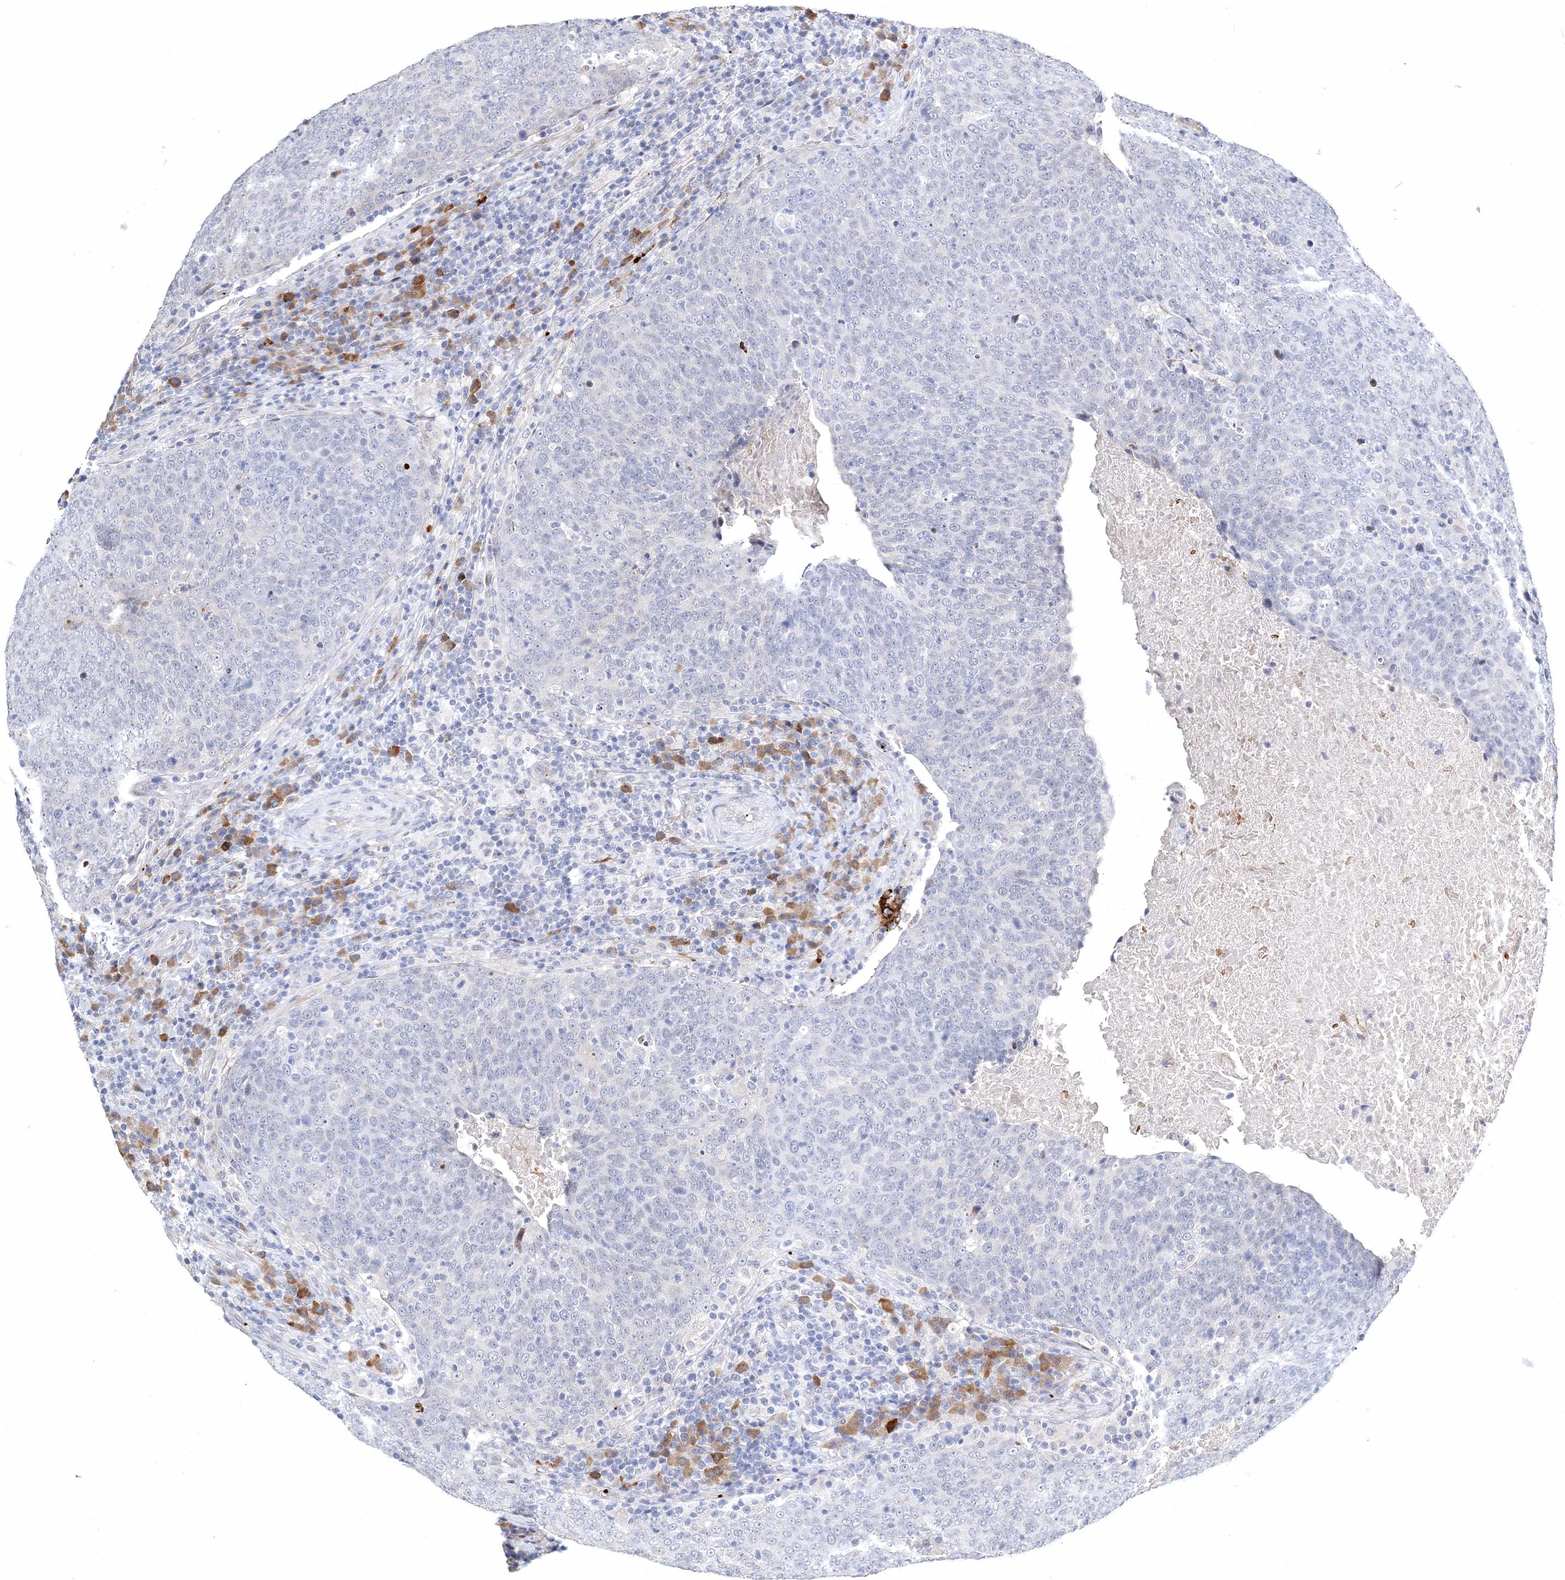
{"staining": {"intensity": "negative", "quantity": "none", "location": "none"}, "tissue": "head and neck cancer", "cell_type": "Tumor cells", "image_type": "cancer", "snomed": [{"axis": "morphology", "description": "Squamous cell carcinoma, NOS"}, {"axis": "morphology", "description": "Squamous cell carcinoma, metastatic, NOS"}, {"axis": "topography", "description": "Lymph node"}, {"axis": "topography", "description": "Head-Neck"}], "caption": "Protein analysis of metastatic squamous cell carcinoma (head and neck) displays no significant positivity in tumor cells. The staining was performed using DAB (3,3'-diaminobenzidine) to visualize the protein expression in brown, while the nuclei were stained in blue with hematoxylin (Magnification: 20x).", "gene": "MYOZ2", "patient": {"sex": "male", "age": 62}}